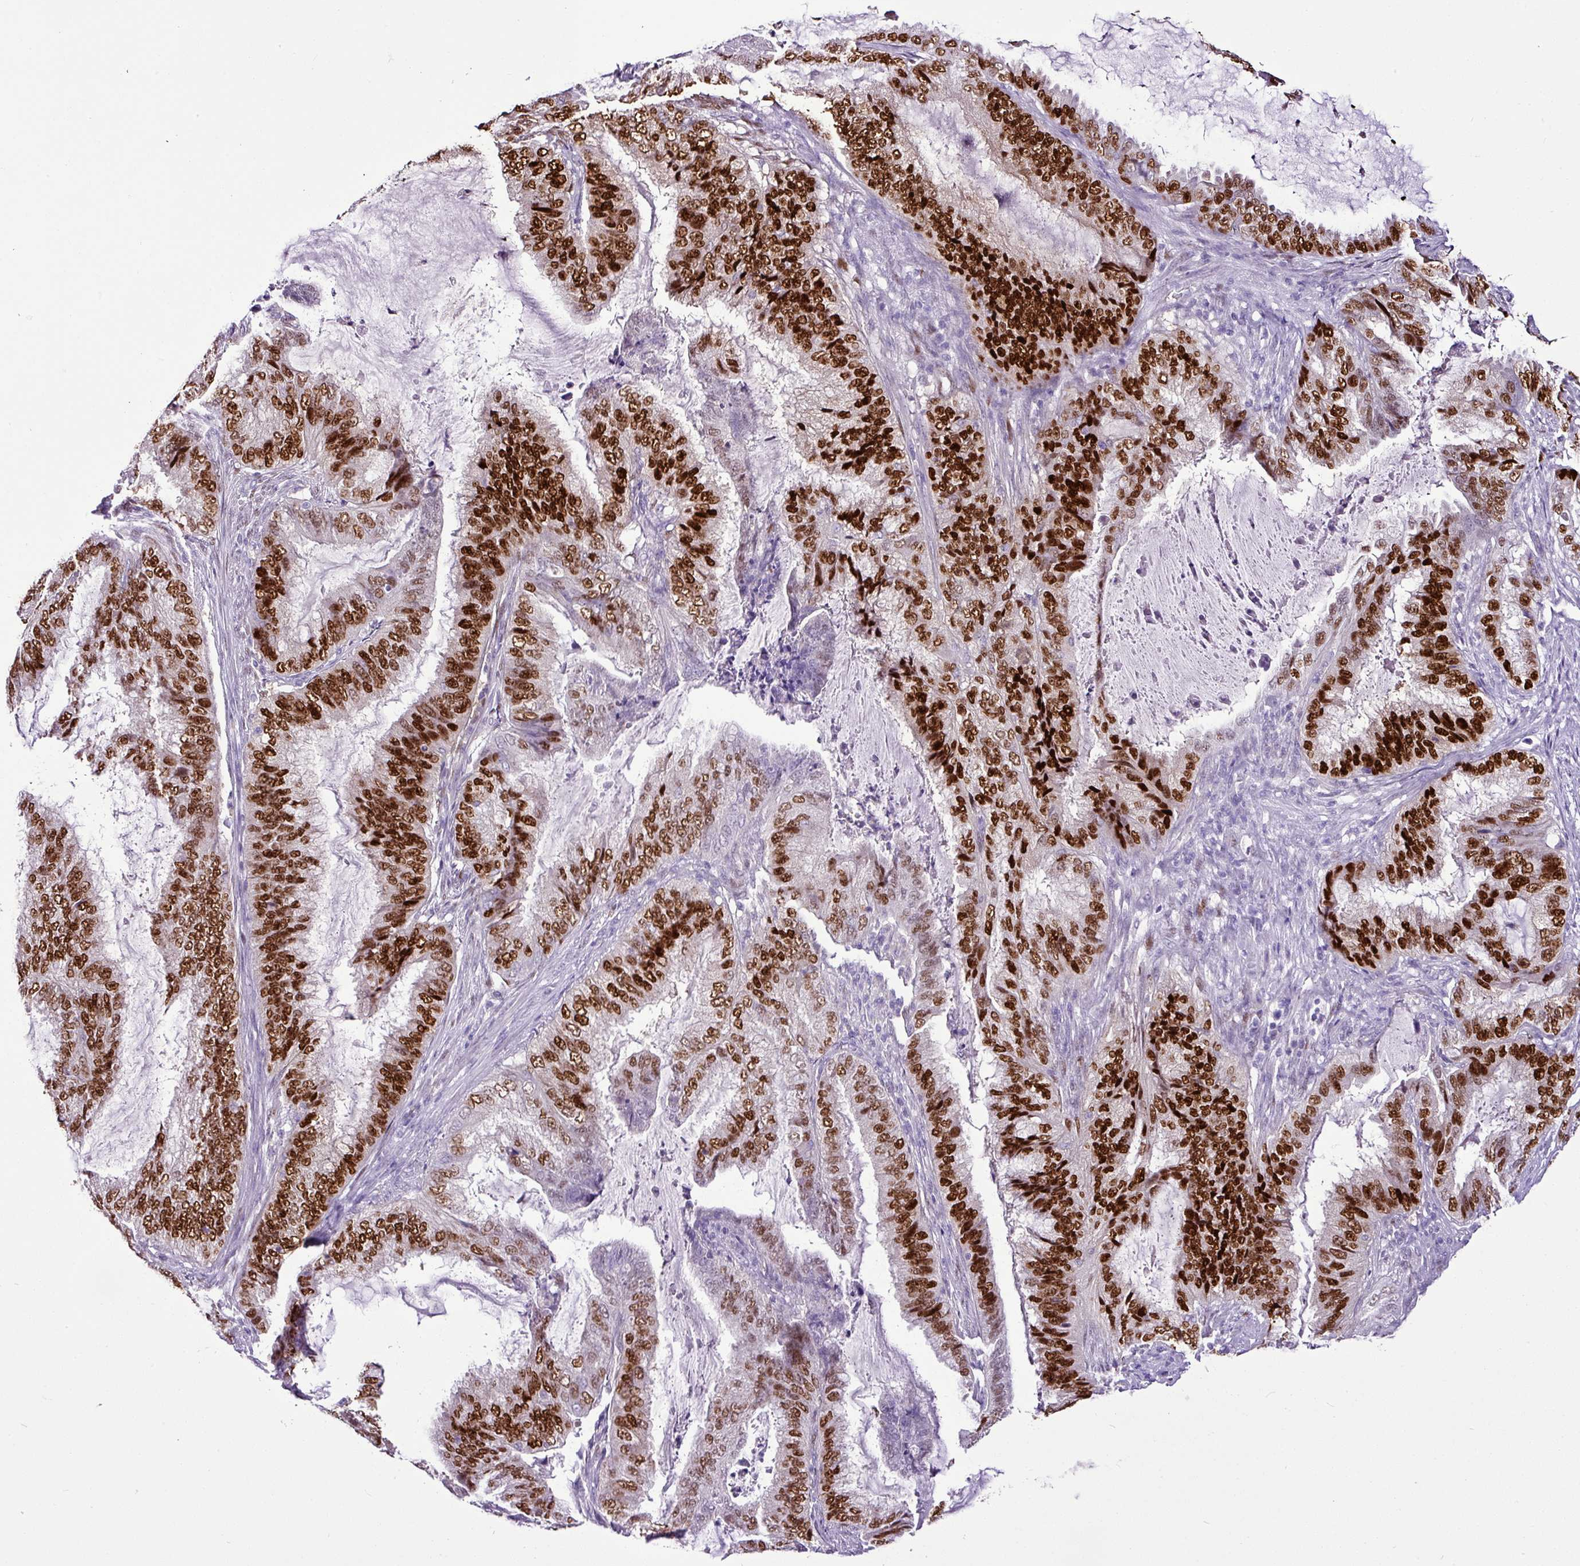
{"staining": {"intensity": "strong", "quantity": ">75%", "location": "nuclear"}, "tissue": "endometrial cancer", "cell_type": "Tumor cells", "image_type": "cancer", "snomed": [{"axis": "morphology", "description": "Adenocarcinoma, NOS"}, {"axis": "topography", "description": "Endometrium"}], "caption": "Protein staining by immunohistochemistry shows strong nuclear positivity in approximately >75% of tumor cells in endometrial cancer (adenocarcinoma). The staining was performed using DAB, with brown indicating positive protein expression. Nuclei are stained blue with hematoxylin.", "gene": "ESR1", "patient": {"sex": "female", "age": 51}}